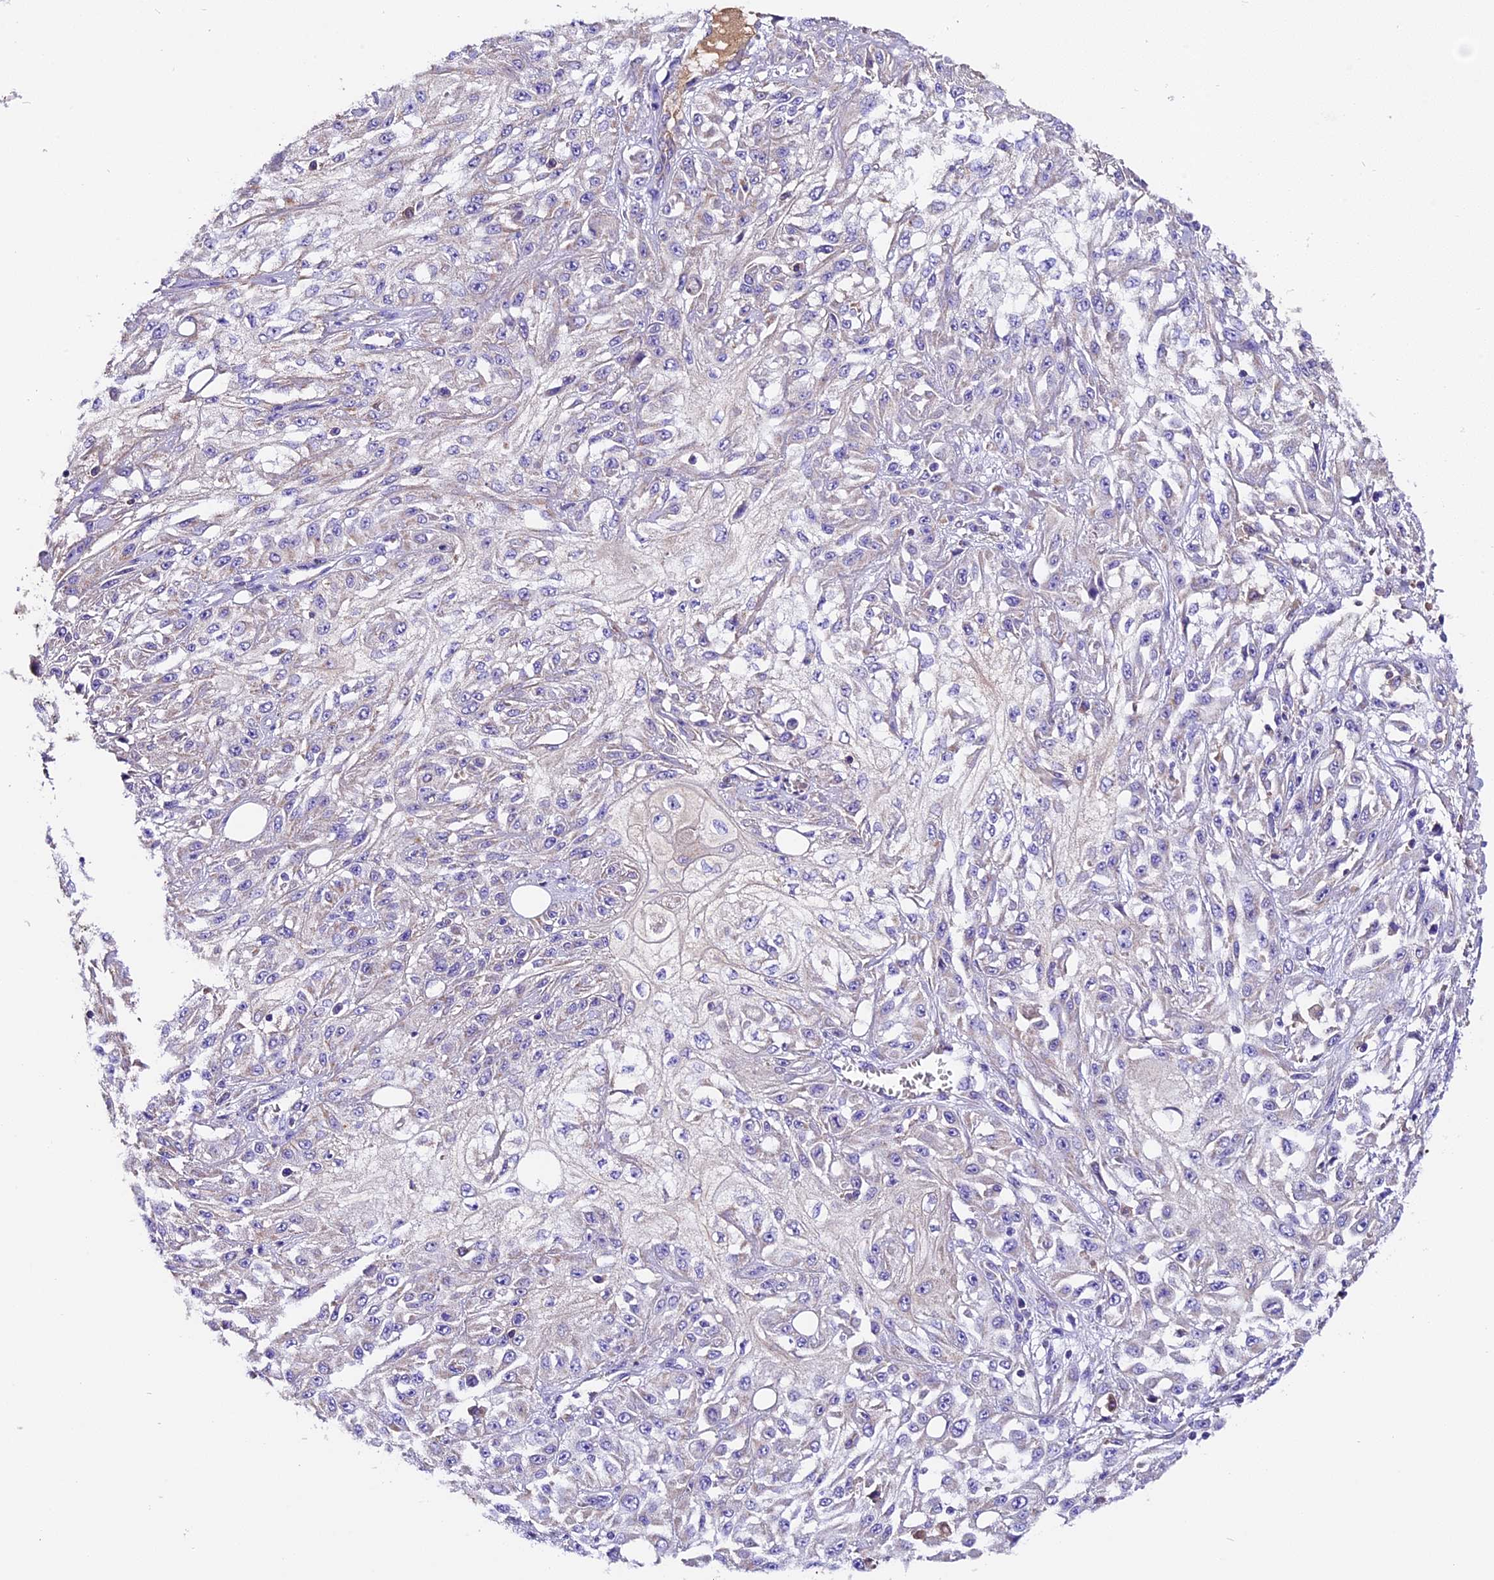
{"staining": {"intensity": "negative", "quantity": "none", "location": "none"}, "tissue": "skin cancer", "cell_type": "Tumor cells", "image_type": "cancer", "snomed": [{"axis": "morphology", "description": "Squamous cell carcinoma, NOS"}, {"axis": "morphology", "description": "Squamous cell carcinoma, metastatic, NOS"}, {"axis": "topography", "description": "Skin"}, {"axis": "topography", "description": "Lymph node"}], "caption": "There is no significant staining in tumor cells of skin squamous cell carcinoma.", "gene": "SIX5", "patient": {"sex": "male", "age": 75}}